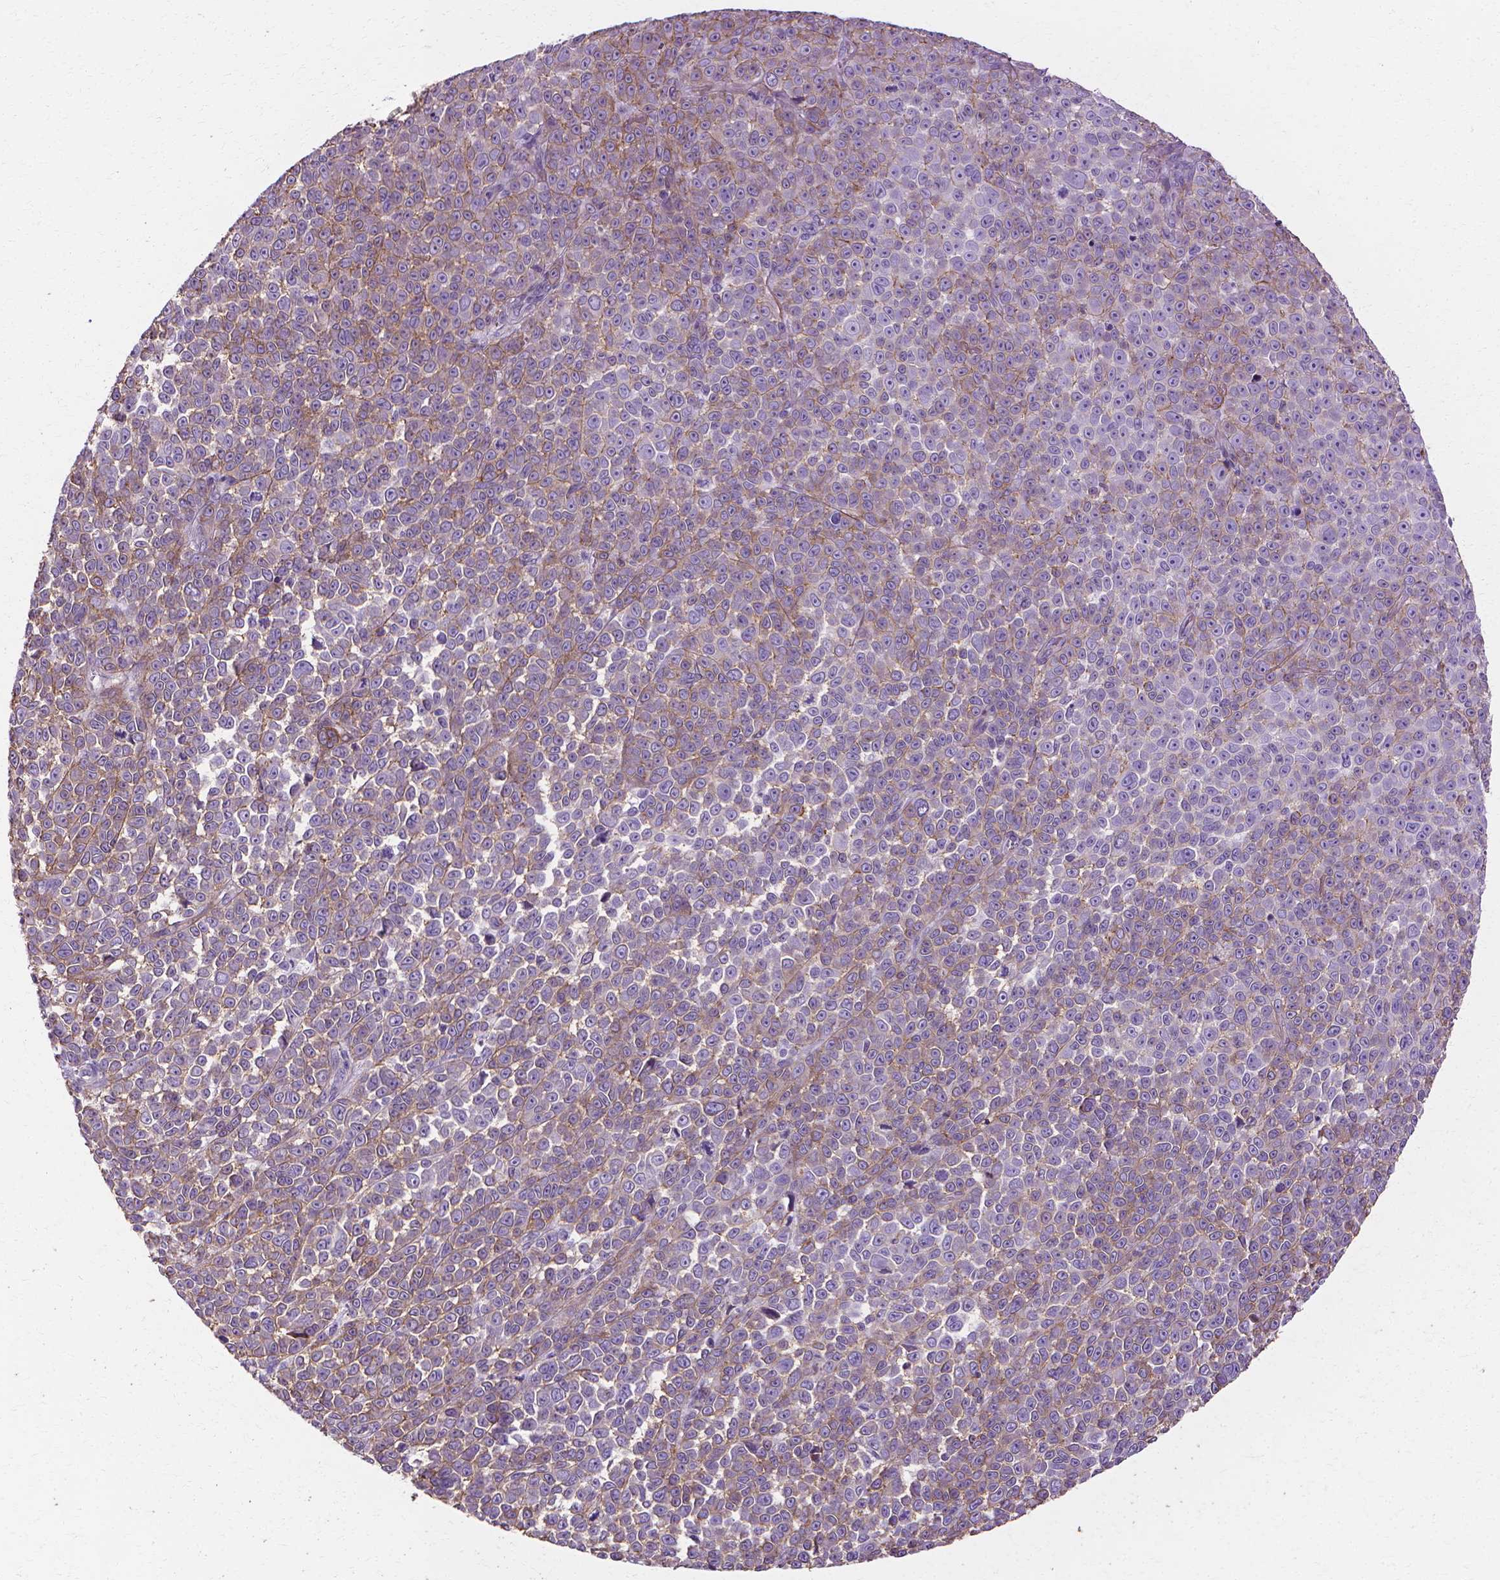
{"staining": {"intensity": "weak", "quantity": "25%-75%", "location": "cytoplasmic/membranous"}, "tissue": "melanoma", "cell_type": "Tumor cells", "image_type": "cancer", "snomed": [{"axis": "morphology", "description": "Malignant melanoma, NOS"}, {"axis": "topography", "description": "Skin"}], "caption": "The photomicrograph exhibits immunohistochemical staining of malignant melanoma. There is weak cytoplasmic/membranous expression is seen in about 25%-75% of tumor cells.", "gene": "CFAP157", "patient": {"sex": "female", "age": 95}}